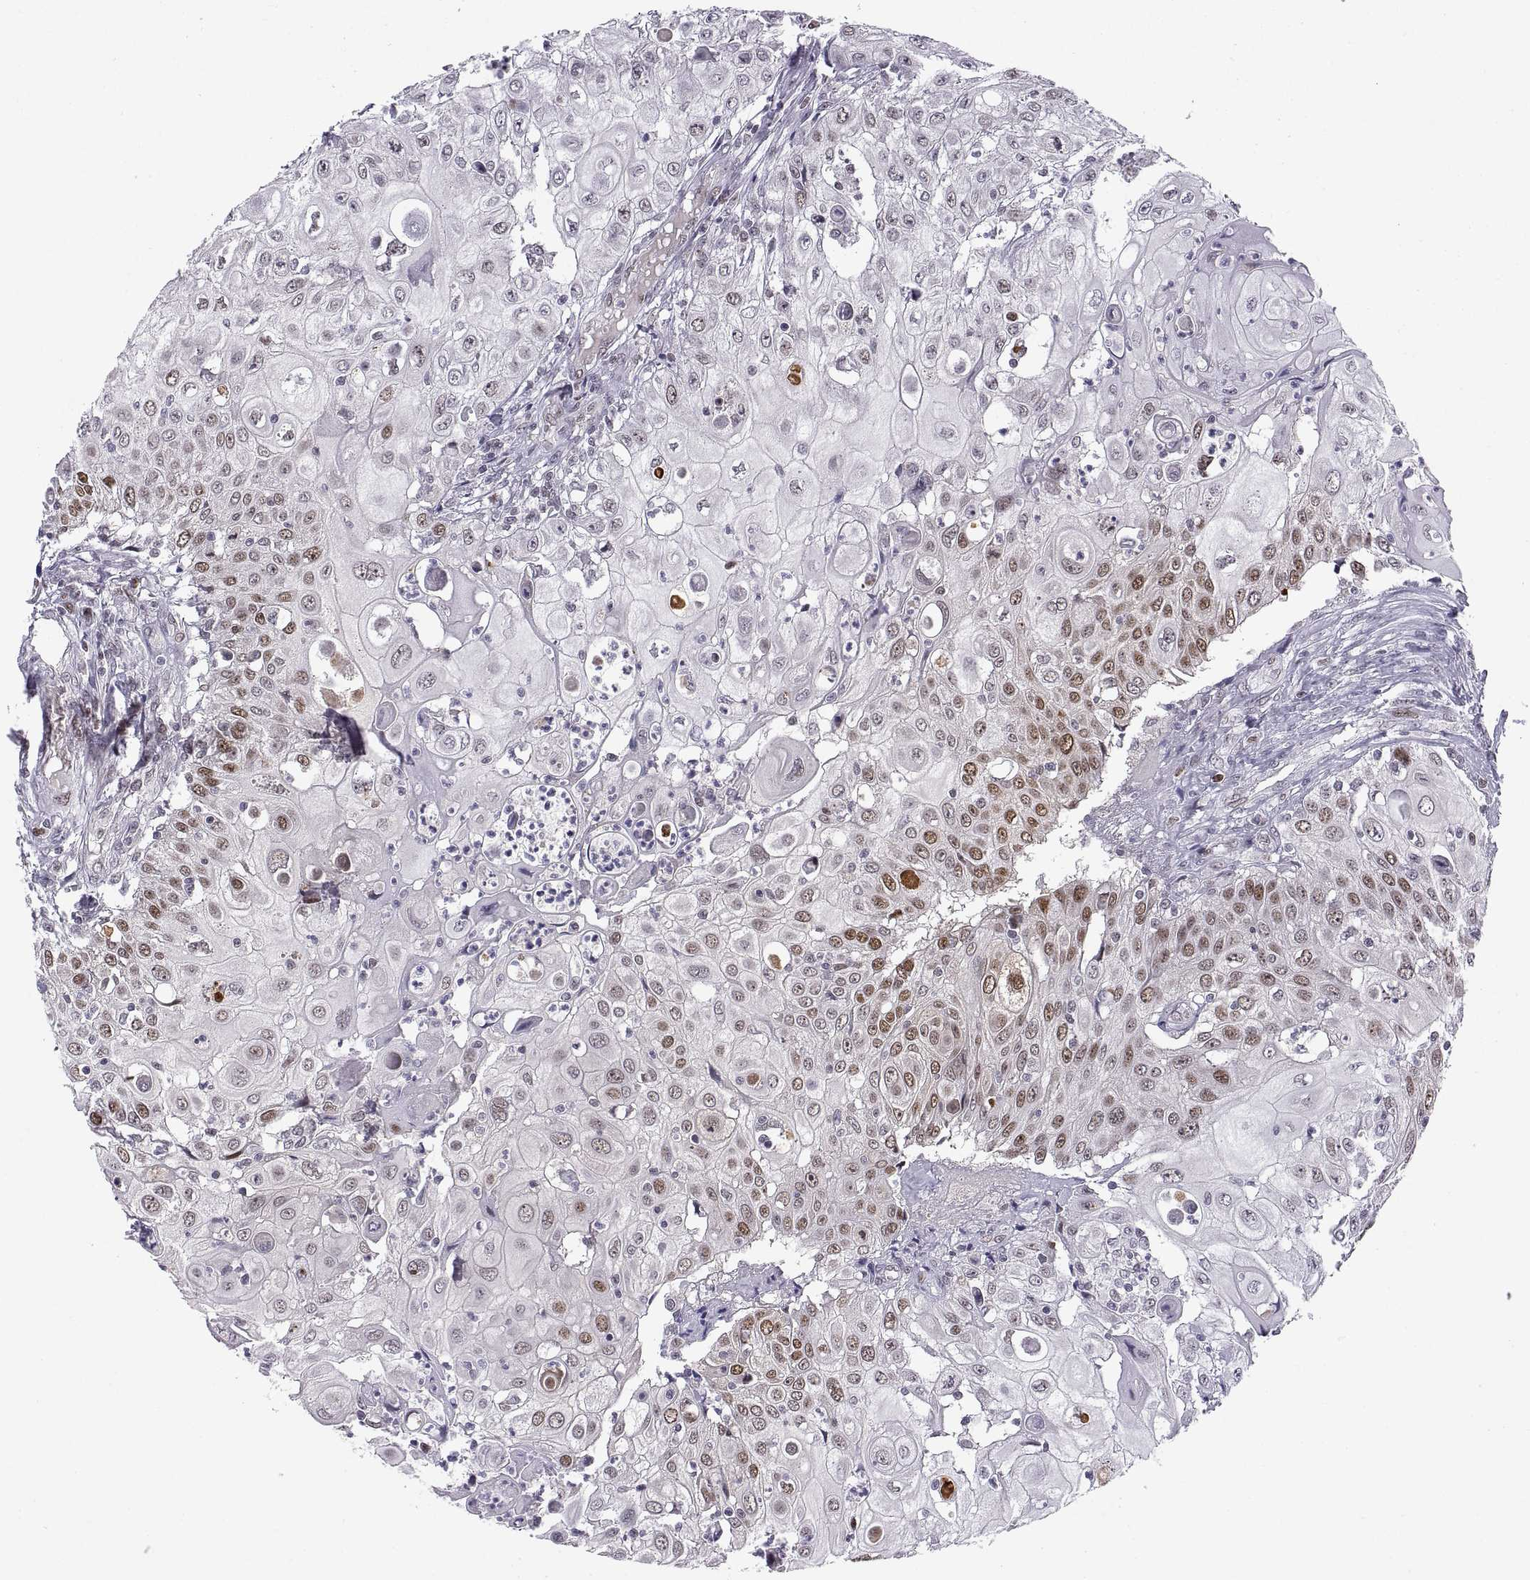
{"staining": {"intensity": "moderate", "quantity": "25%-75%", "location": "nuclear"}, "tissue": "urothelial cancer", "cell_type": "Tumor cells", "image_type": "cancer", "snomed": [{"axis": "morphology", "description": "Urothelial carcinoma, High grade"}, {"axis": "topography", "description": "Urinary bladder"}], "caption": "Urothelial cancer stained for a protein exhibits moderate nuclear positivity in tumor cells. Ihc stains the protein in brown and the nuclei are stained blue.", "gene": "CHFR", "patient": {"sex": "female", "age": 79}}